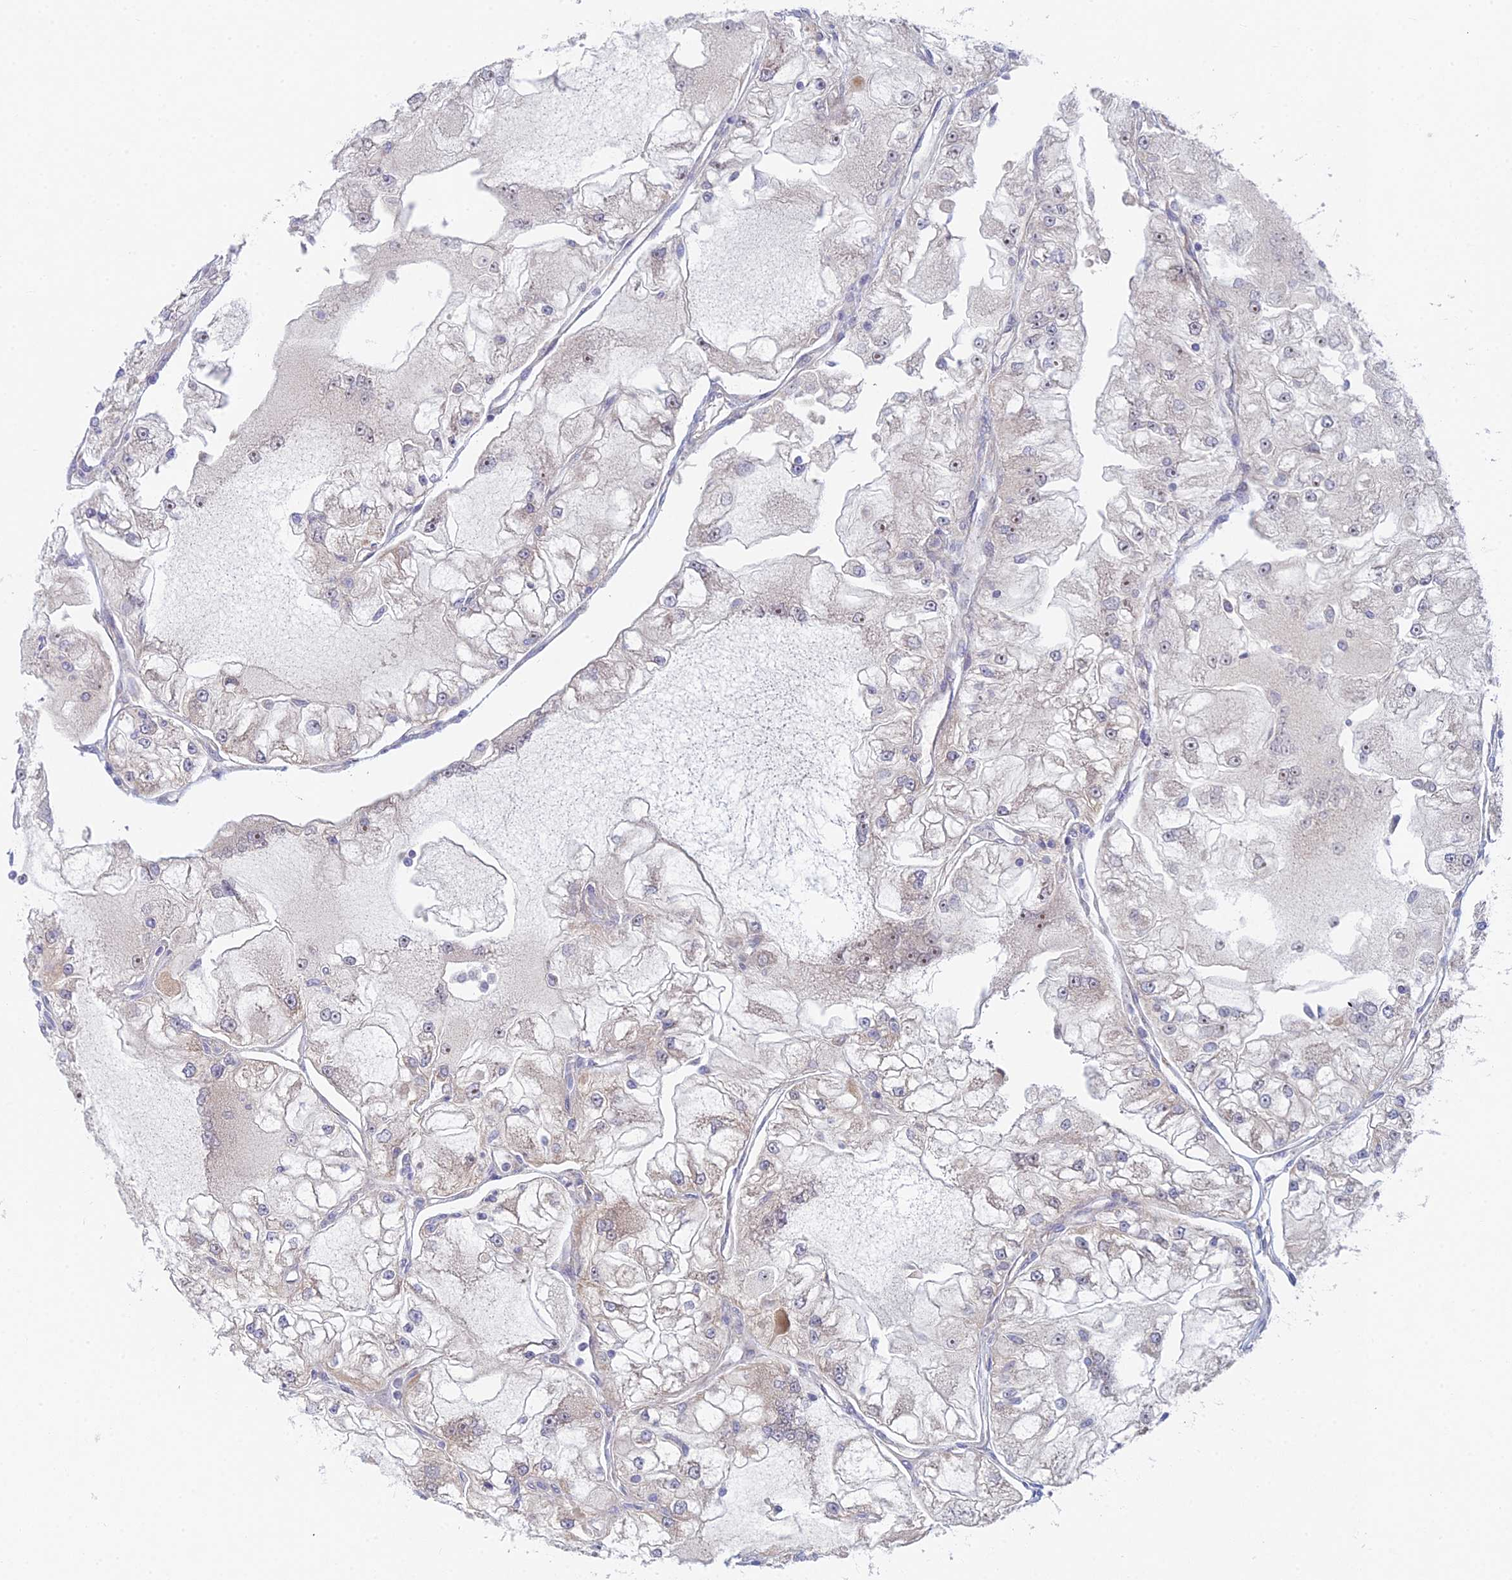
{"staining": {"intensity": "negative", "quantity": "none", "location": "none"}, "tissue": "renal cancer", "cell_type": "Tumor cells", "image_type": "cancer", "snomed": [{"axis": "morphology", "description": "Adenocarcinoma, NOS"}, {"axis": "topography", "description": "Kidney"}], "caption": "Immunohistochemical staining of human adenocarcinoma (renal) shows no significant staining in tumor cells. The staining is performed using DAB (3,3'-diaminobenzidine) brown chromogen with nuclei counter-stained in using hematoxylin.", "gene": "INCA1", "patient": {"sex": "female", "age": 72}}